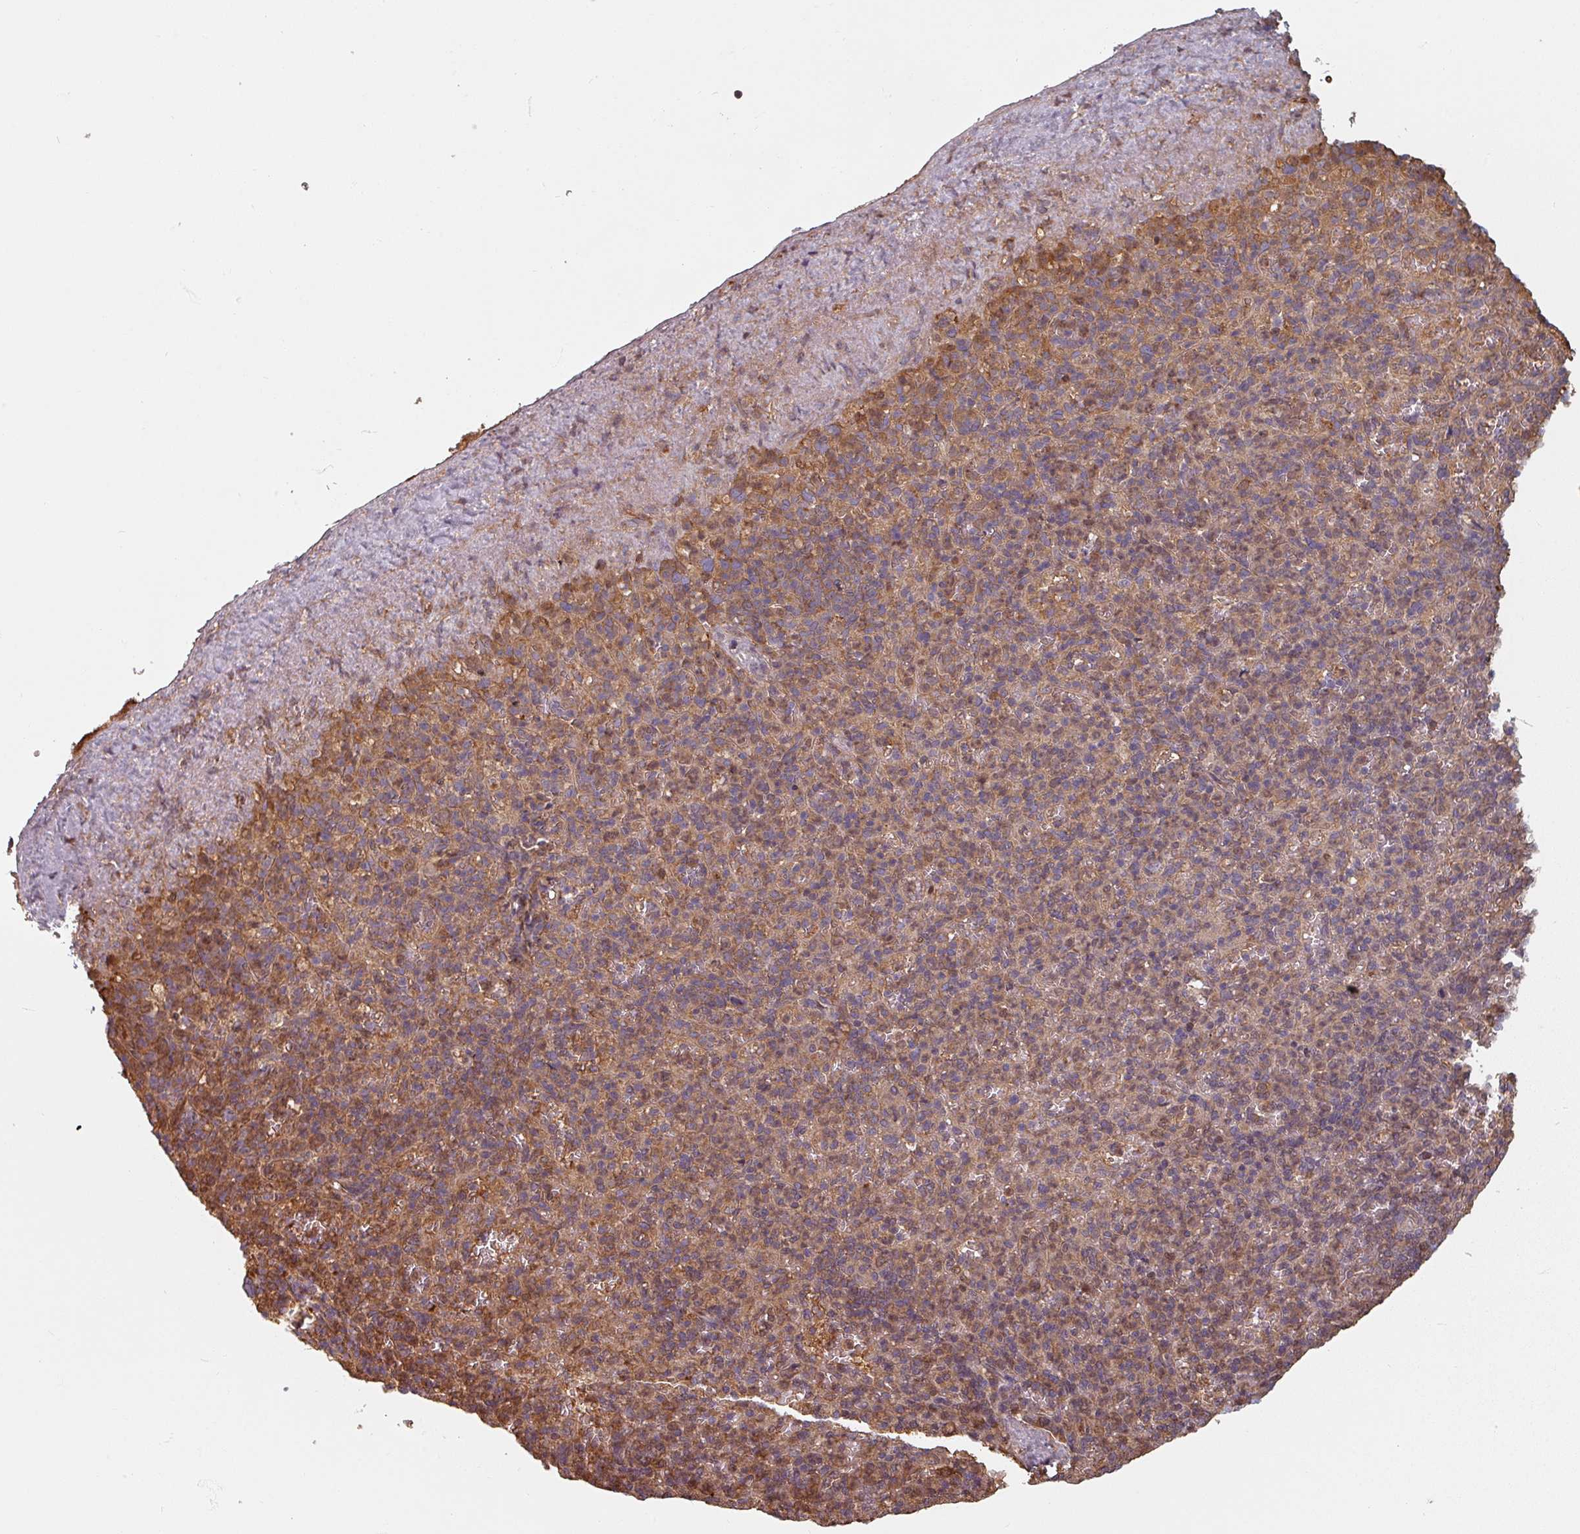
{"staining": {"intensity": "moderate", "quantity": "25%-75%", "location": "cytoplasmic/membranous"}, "tissue": "spleen", "cell_type": "Cells in red pulp", "image_type": "normal", "snomed": [{"axis": "morphology", "description": "Normal tissue, NOS"}, {"axis": "topography", "description": "Spleen"}], "caption": "Immunohistochemistry histopathology image of unremarkable spleen stained for a protein (brown), which exhibits medium levels of moderate cytoplasmic/membranous positivity in approximately 25%-75% of cells in red pulp.", "gene": "EID1", "patient": {"sex": "female", "age": 74}}